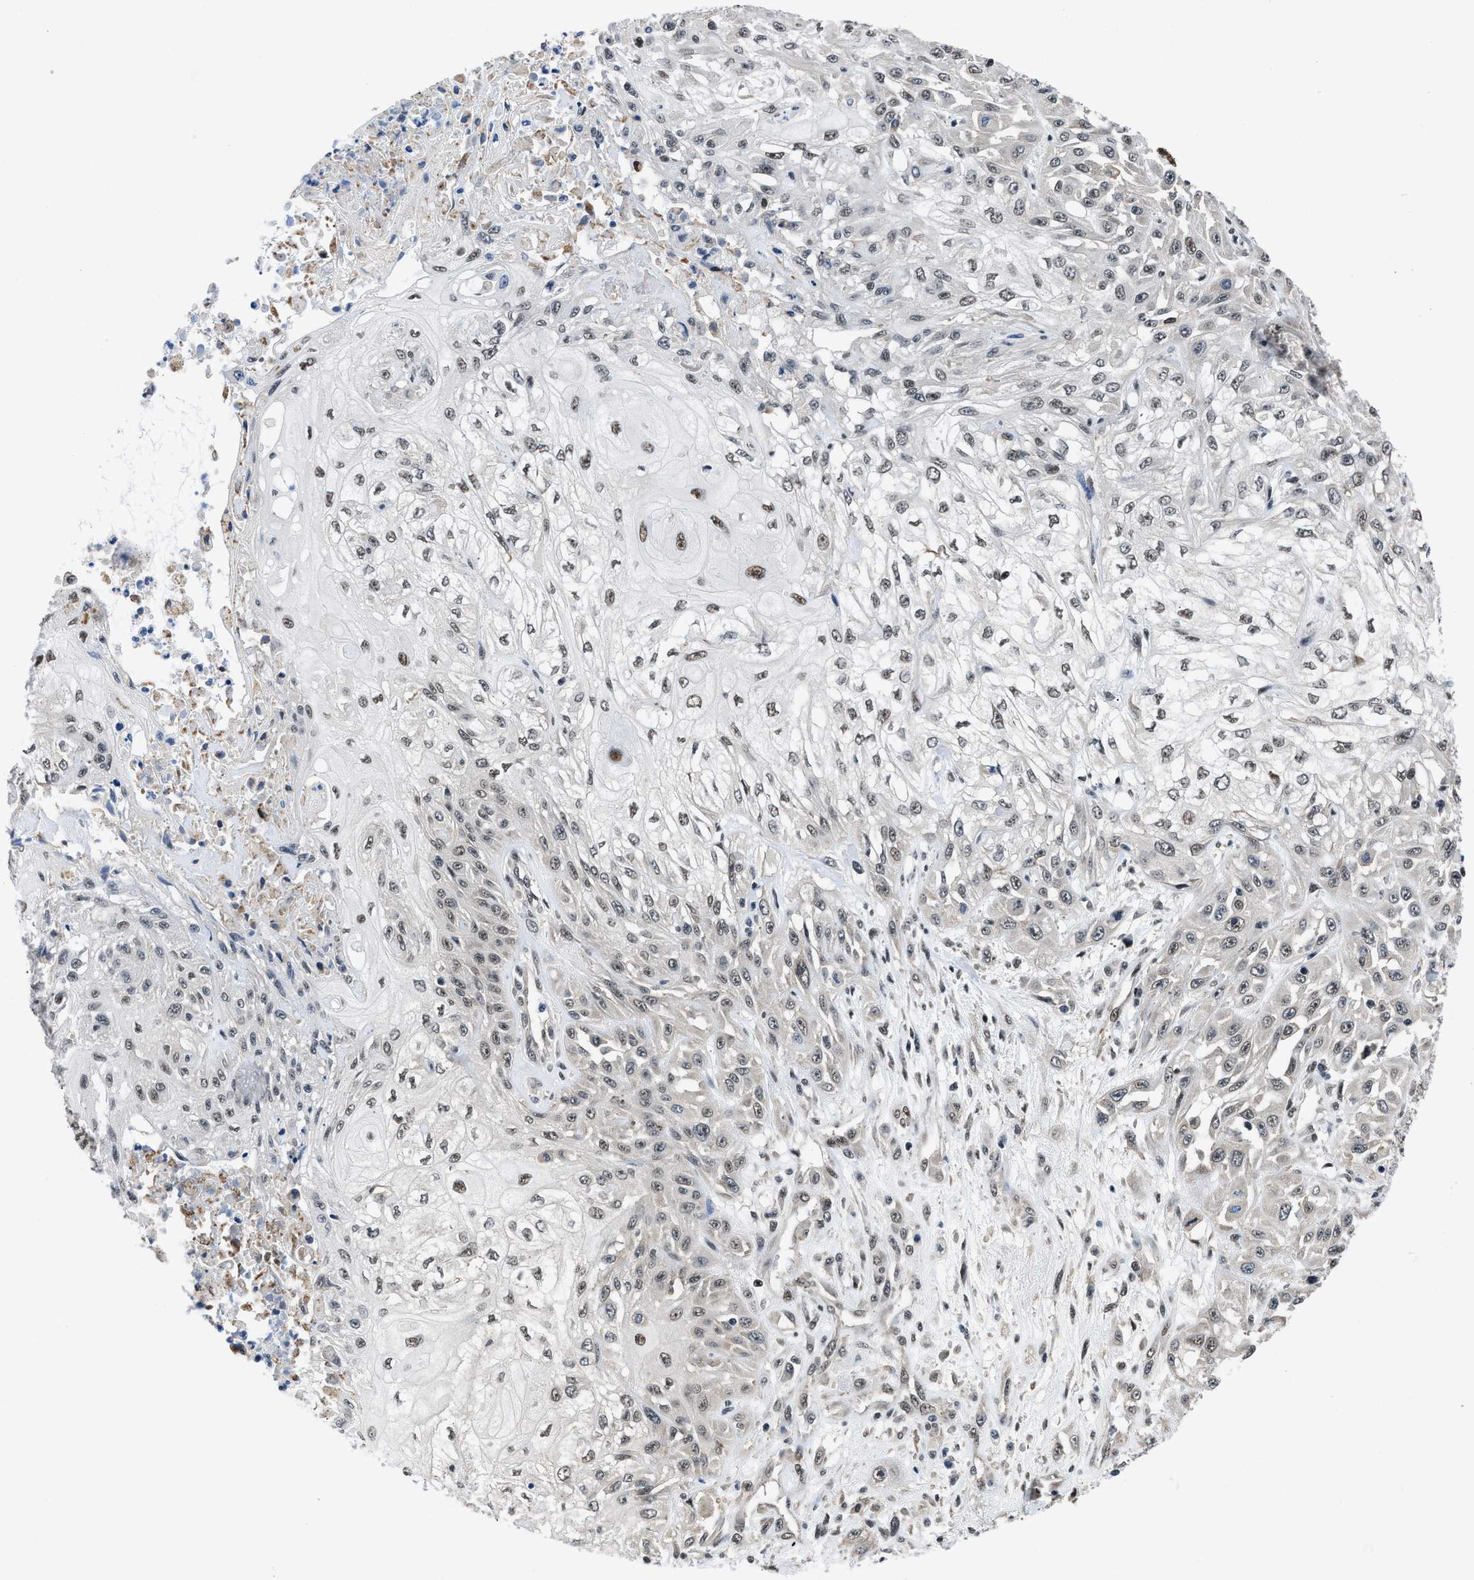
{"staining": {"intensity": "moderate", "quantity": ">75%", "location": "nuclear"}, "tissue": "skin cancer", "cell_type": "Tumor cells", "image_type": "cancer", "snomed": [{"axis": "morphology", "description": "Squamous cell carcinoma, NOS"}, {"axis": "morphology", "description": "Squamous cell carcinoma, metastatic, NOS"}, {"axis": "topography", "description": "Skin"}, {"axis": "topography", "description": "Lymph node"}], "caption": "Tumor cells show medium levels of moderate nuclear expression in approximately >75% of cells in human skin metastatic squamous cell carcinoma.", "gene": "HNRNPH2", "patient": {"sex": "male", "age": 75}}